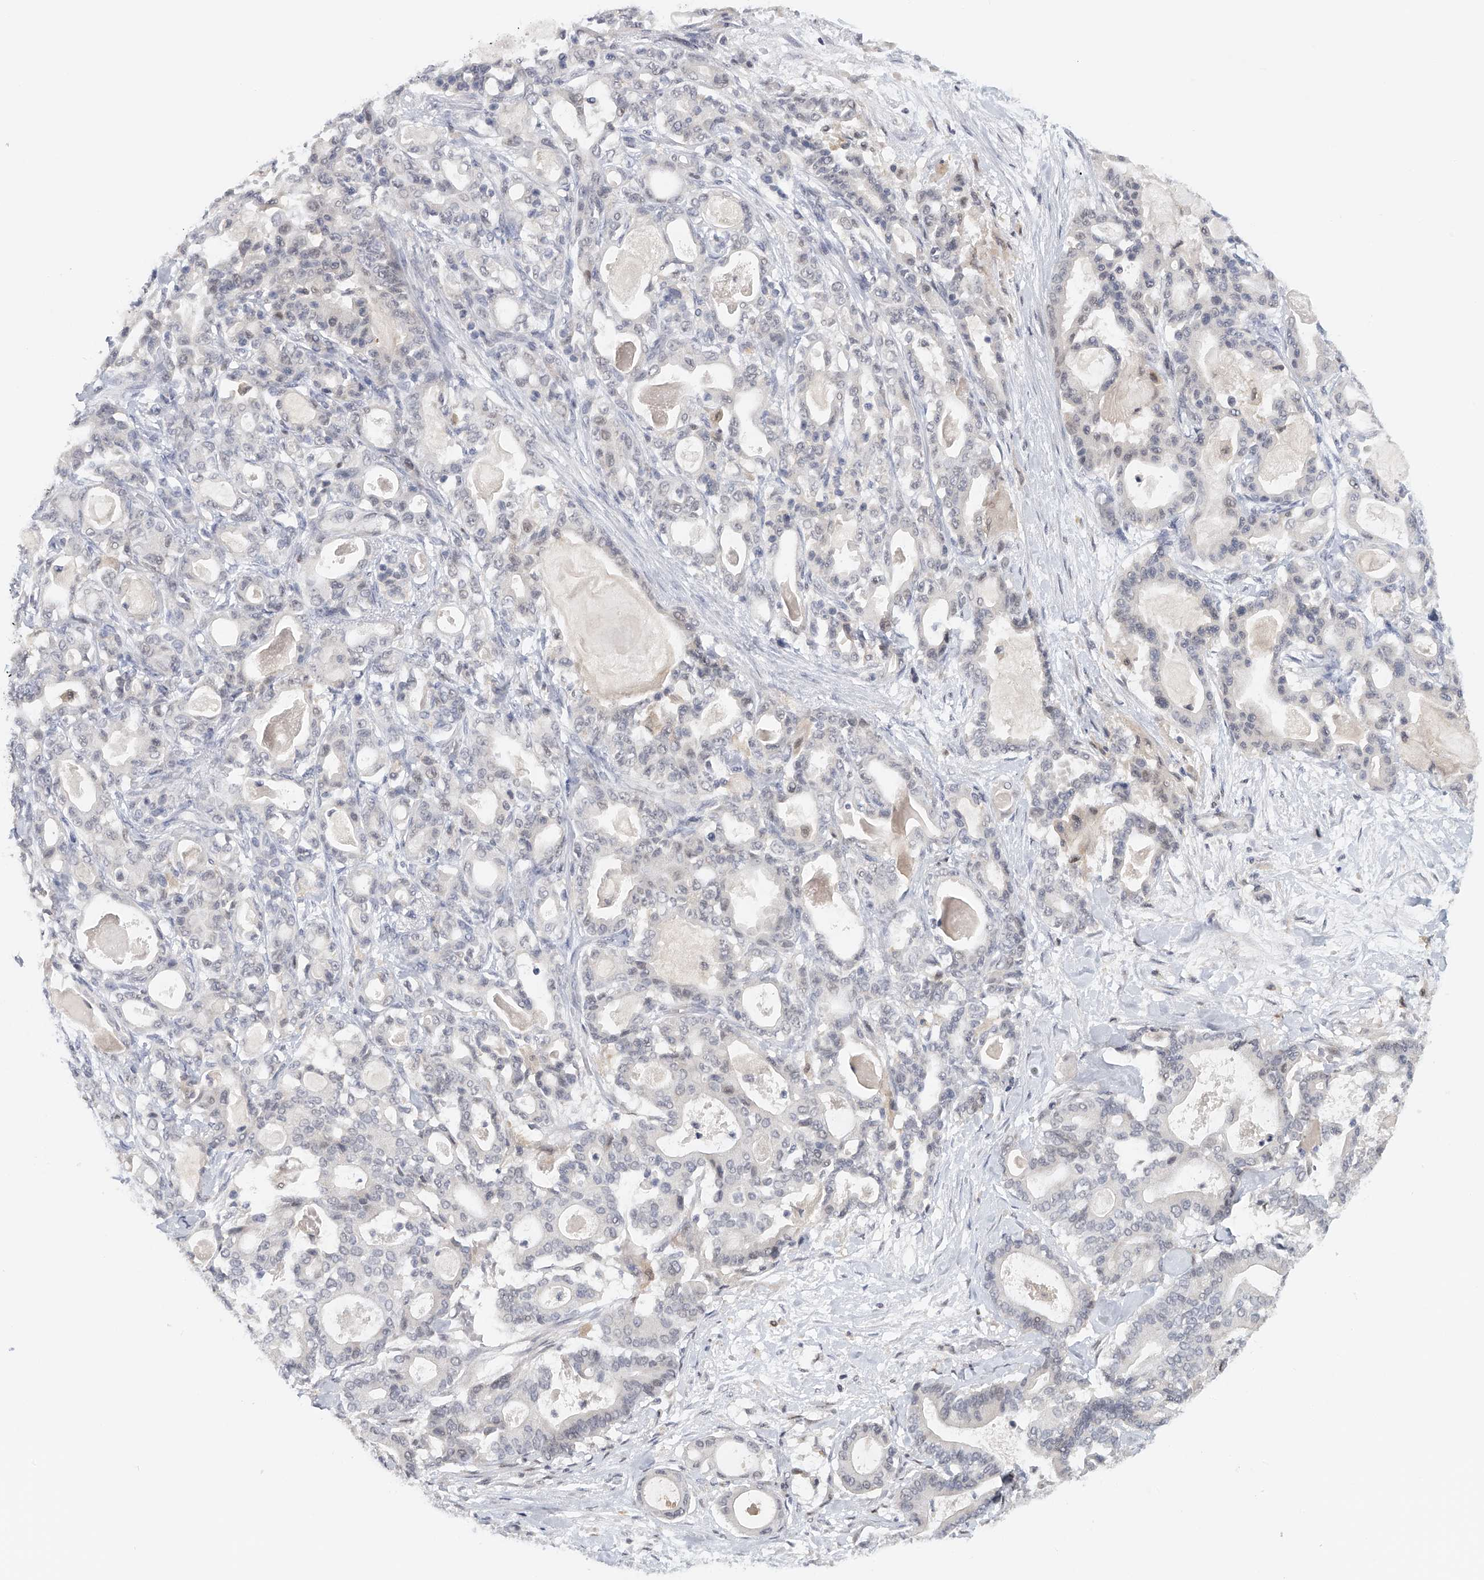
{"staining": {"intensity": "negative", "quantity": "none", "location": "none"}, "tissue": "pancreatic cancer", "cell_type": "Tumor cells", "image_type": "cancer", "snomed": [{"axis": "morphology", "description": "Adenocarcinoma, NOS"}, {"axis": "topography", "description": "Pancreas"}], "caption": "Tumor cells show no significant protein staining in adenocarcinoma (pancreatic). Nuclei are stained in blue.", "gene": "DDX43", "patient": {"sex": "male", "age": 63}}